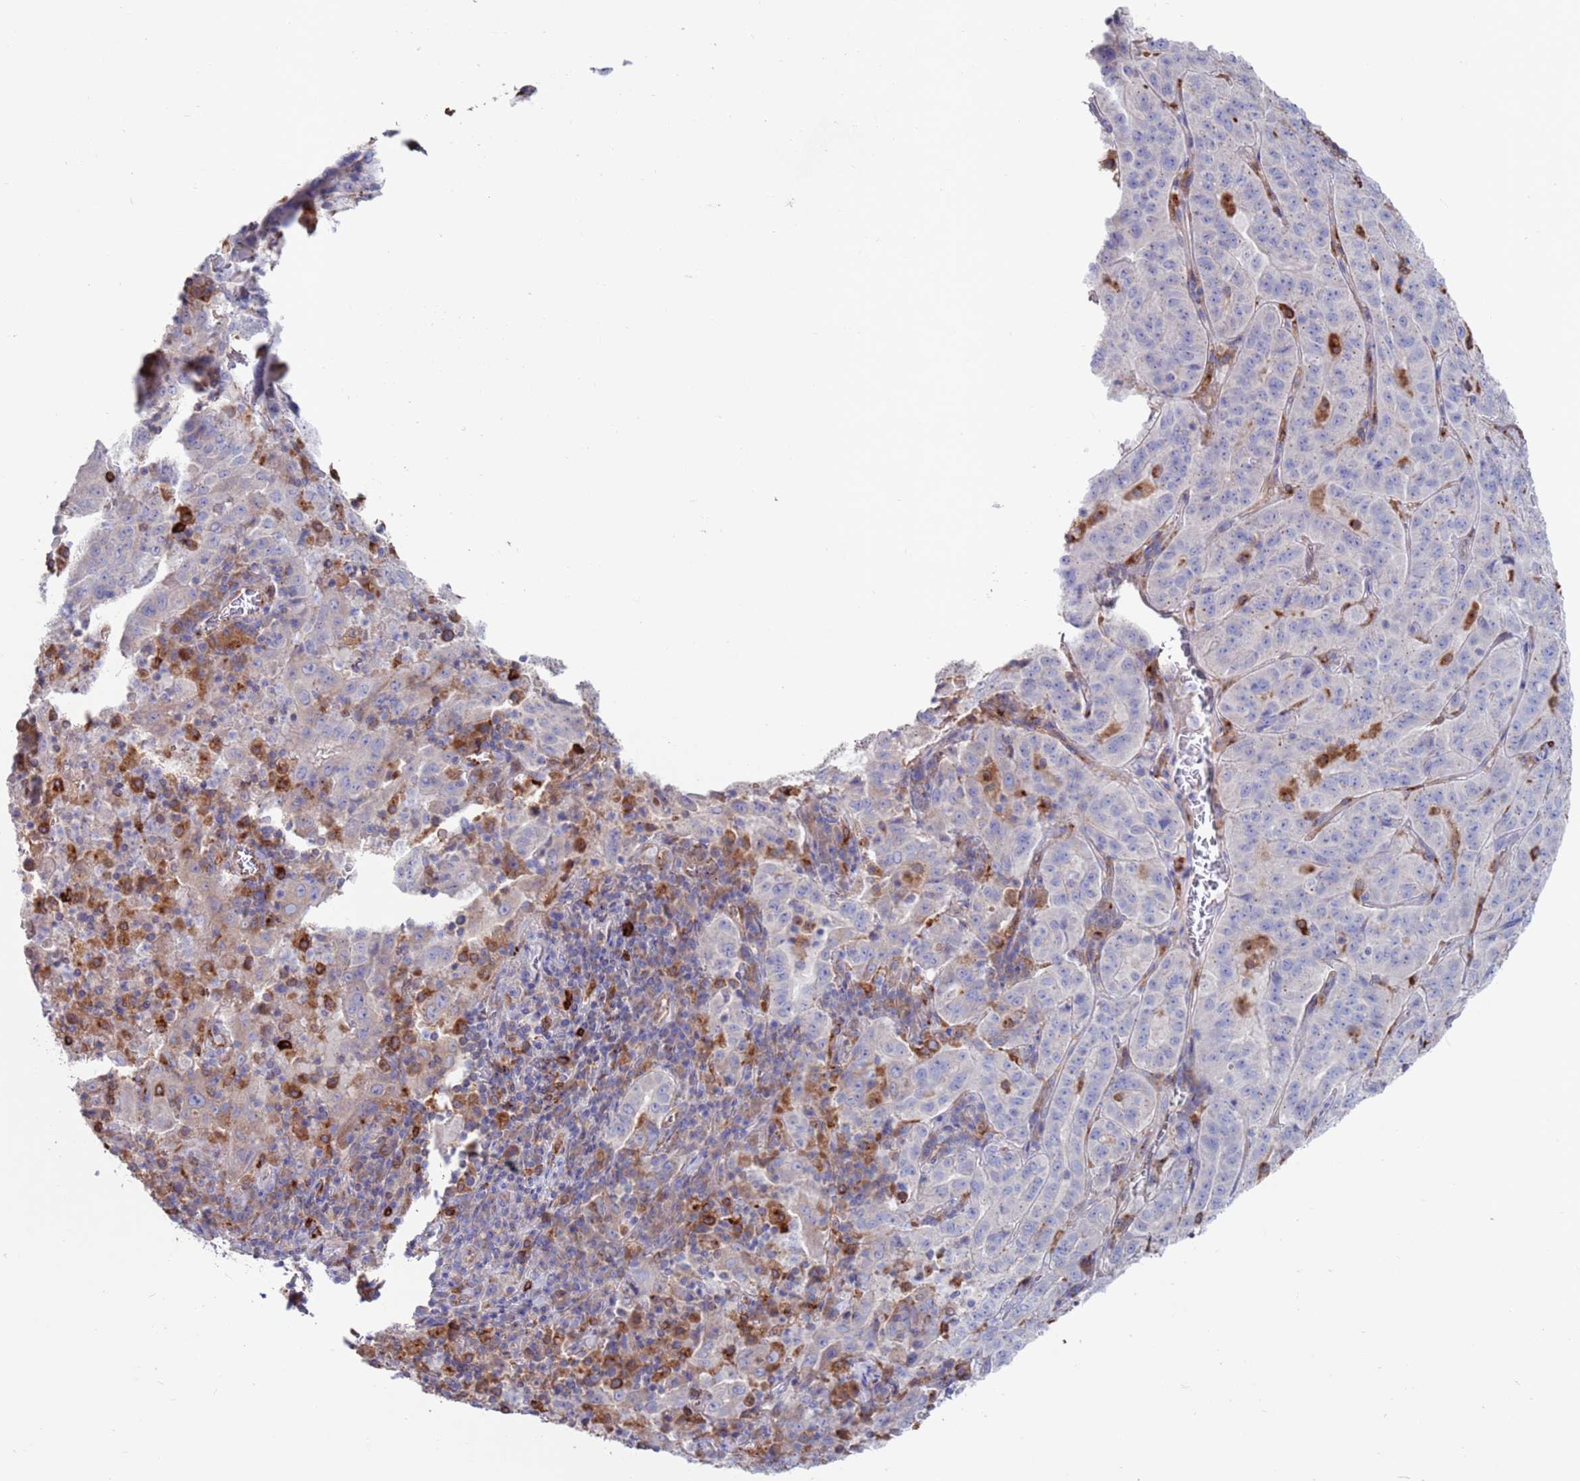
{"staining": {"intensity": "negative", "quantity": "none", "location": "none"}, "tissue": "pancreatic cancer", "cell_type": "Tumor cells", "image_type": "cancer", "snomed": [{"axis": "morphology", "description": "Adenocarcinoma, NOS"}, {"axis": "topography", "description": "Pancreas"}], "caption": "Immunohistochemistry micrograph of neoplastic tissue: adenocarcinoma (pancreatic) stained with DAB (3,3'-diaminobenzidine) reveals no significant protein positivity in tumor cells.", "gene": "GREB1L", "patient": {"sex": "male", "age": 63}}